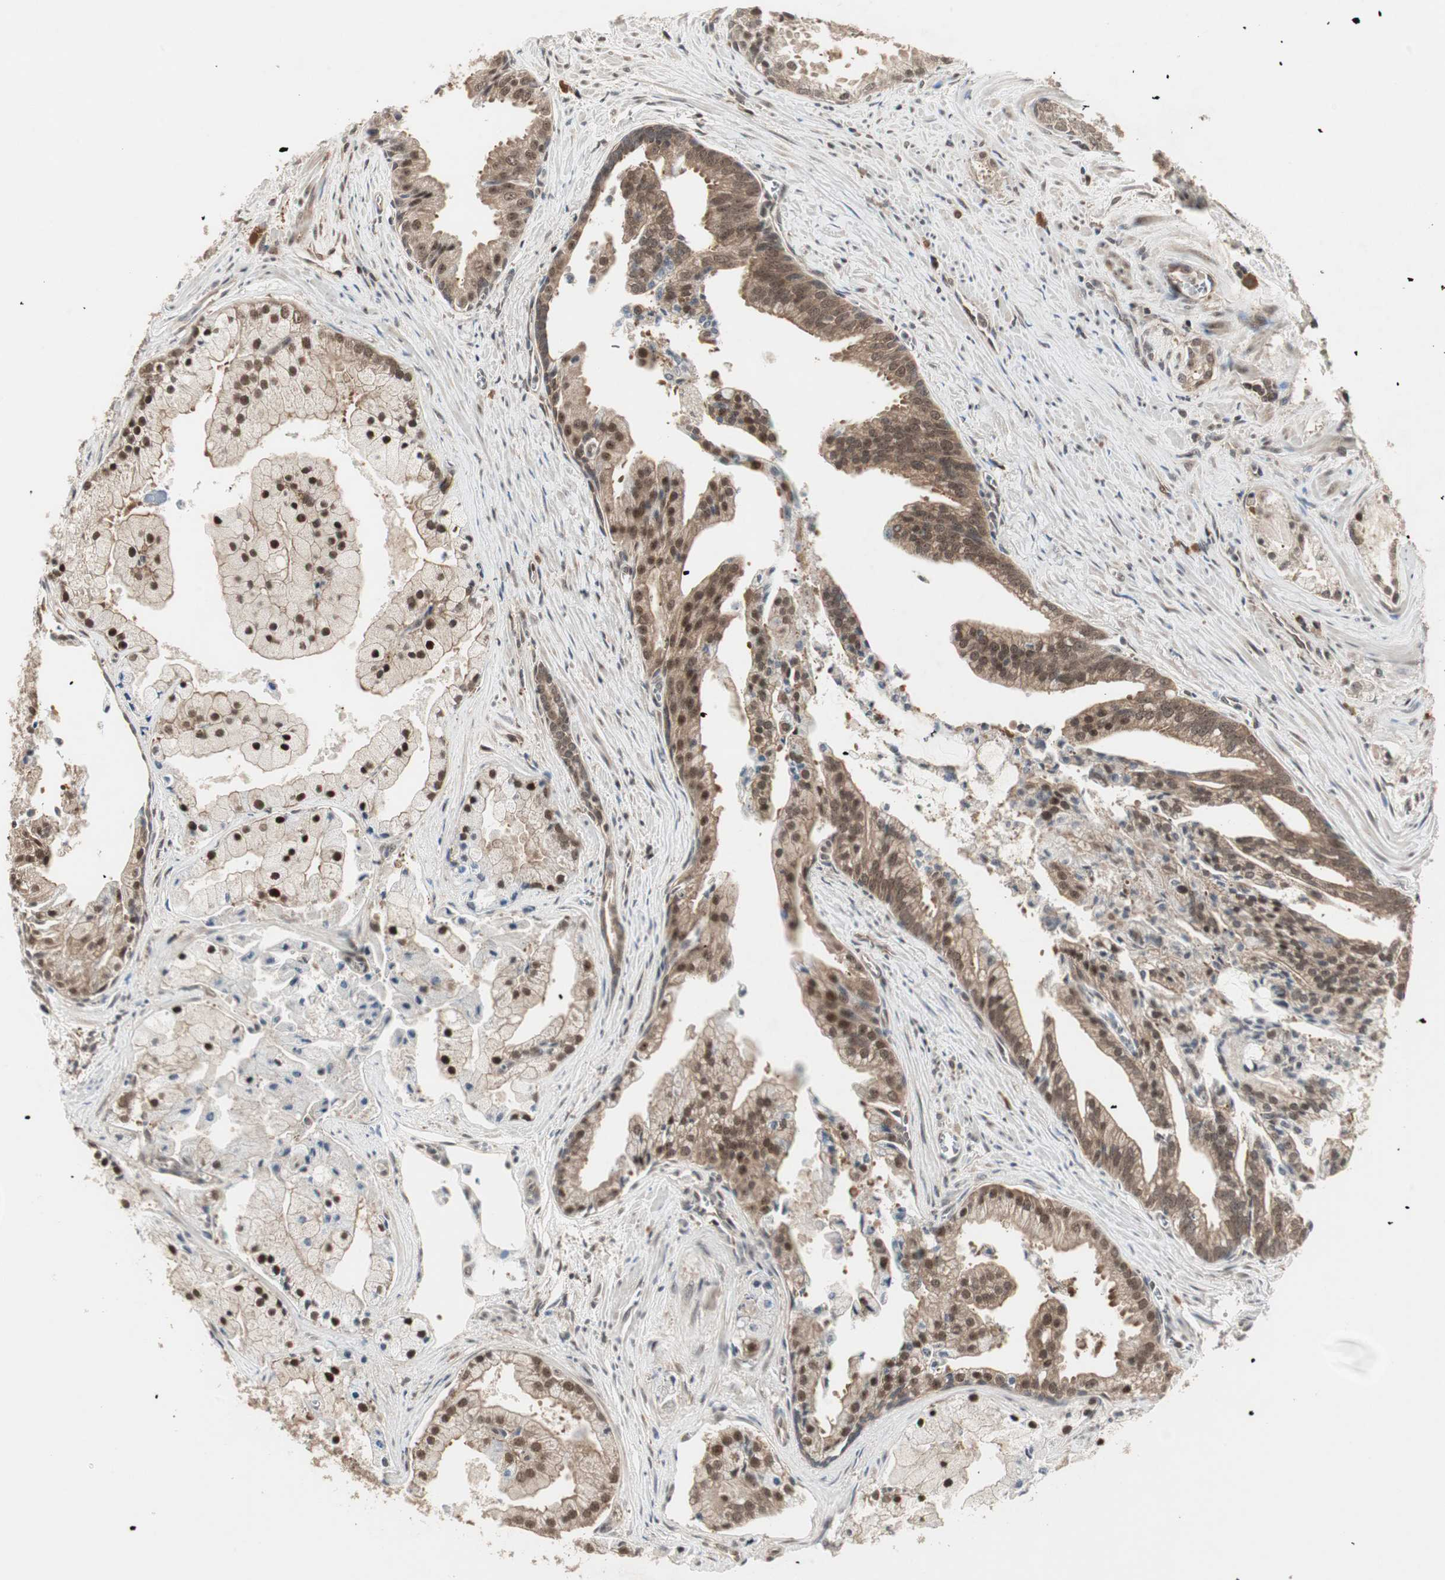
{"staining": {"intensity": "moderate", "quantity": ">75%", "location": "cytoplasmic/membranous,nuclear"}, "tissue": "prostate cancer", "cell_type": "Tumor cells", "image_type": "cancer", "snomed": [{"axis": "morphology", "description": "Adenocarcinoma, High grade"}, {"axis": "topography", "description": "Prostate"}], "caption": "About >75% of tumor cells in prostate cancer exhibit moderate cytoplasmic/membranous and nuclear protein positivity as visualized by brown immunohistochemical staining.", "gene": "CSNK2B", "patient": {"sex": "male", "age": 67}}